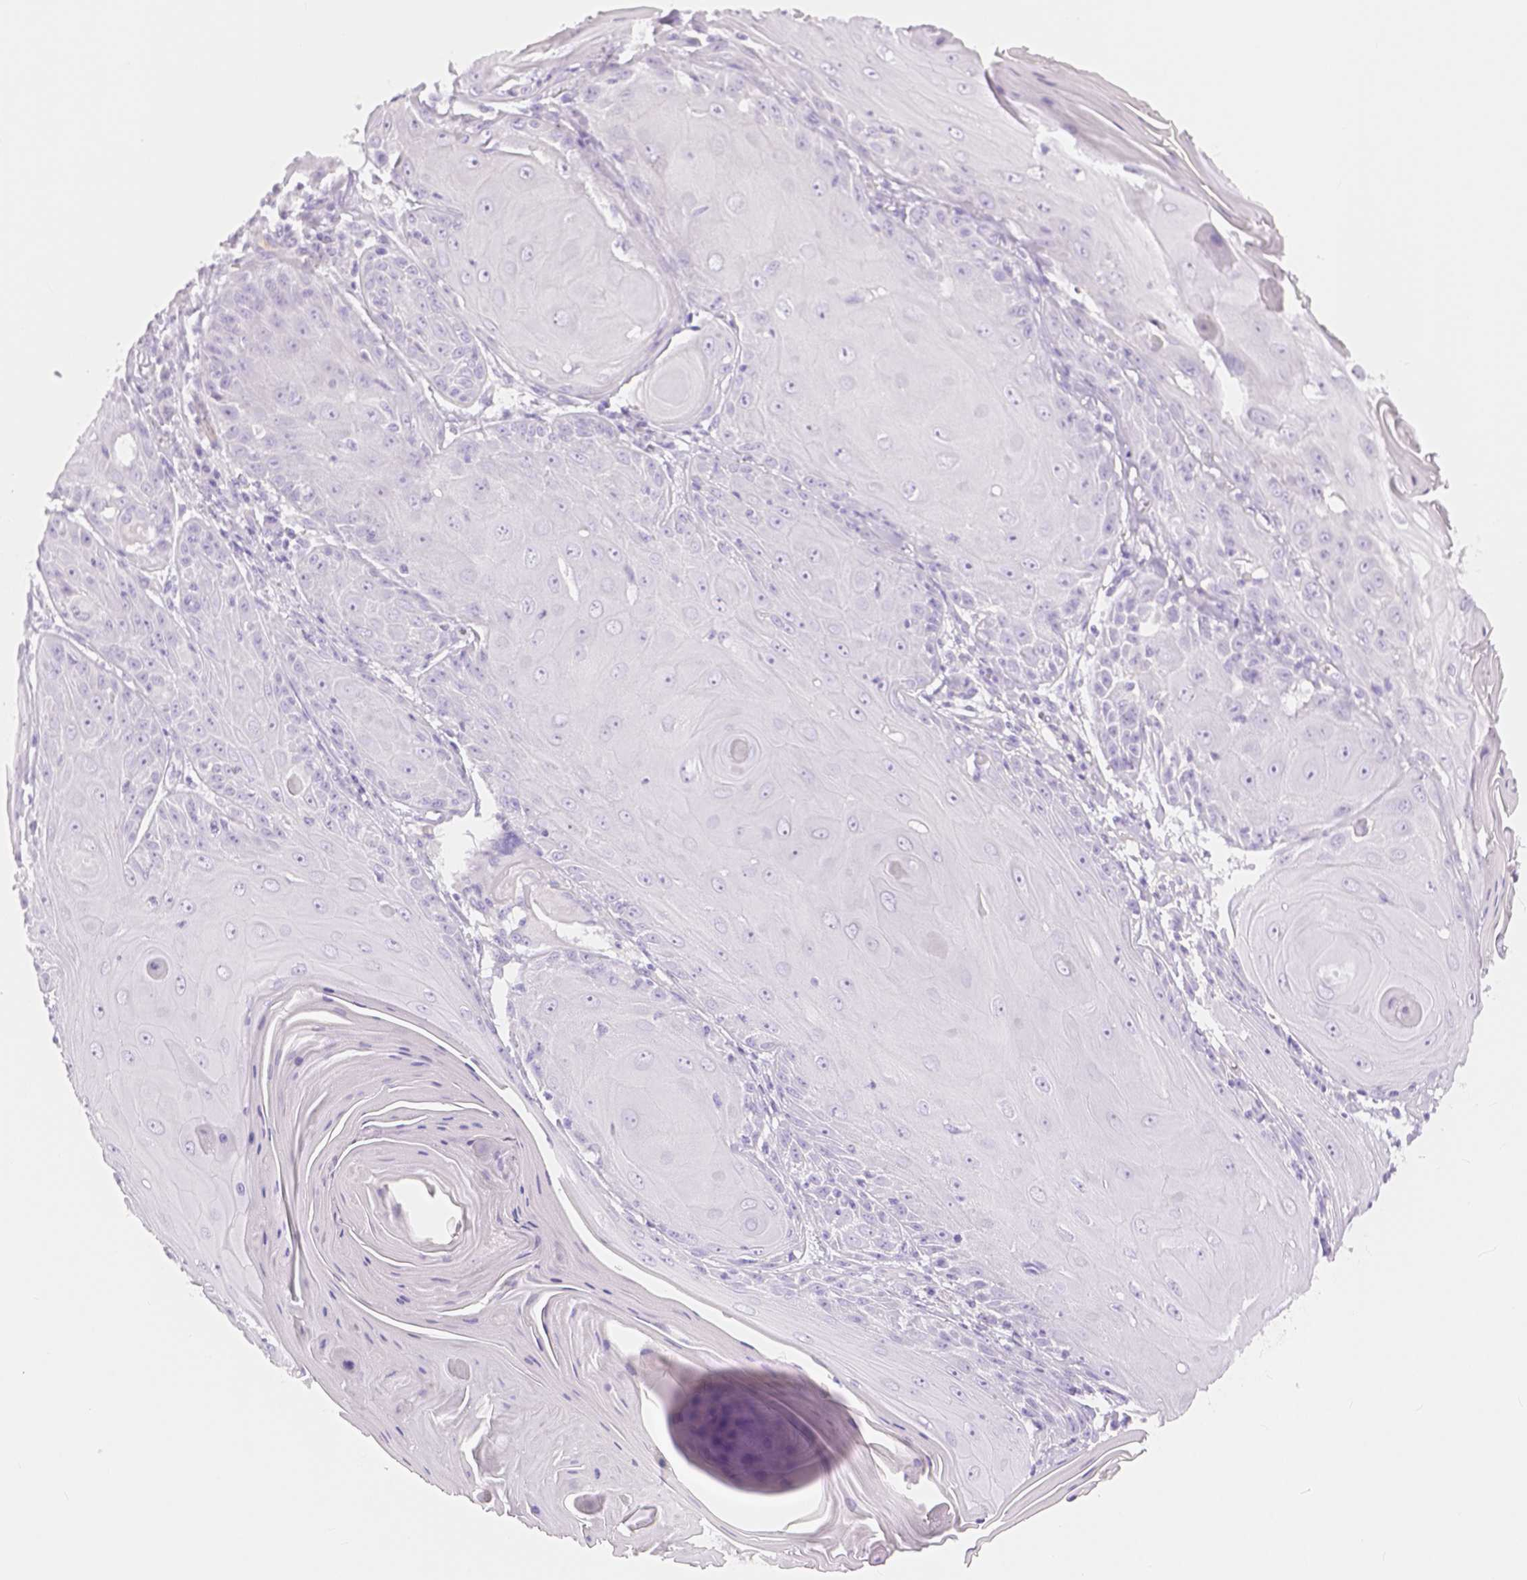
{"staining": {"intensity": "negative", "quantity": "none", "location": "none"}, "tissue": "skin cancer", "cell_type": "Tumor cells", "image_type": "cancer", "snomed": [{"axis": "morphology", "description": "Squamous cell carcinoma, NOS"}, {"axis": "topography", "description": "Skin"}, {"axis": "topography", "description": "Vulva"}], "caption": "An immunohistochemistry micrograph of squamous cell carcinoma (skin) is shown. There is no staining in tumor cells of squamous cell carcinoma (skin).", "gene": "SLC27A5", "patient": {"sex": "female", "age": 85}}